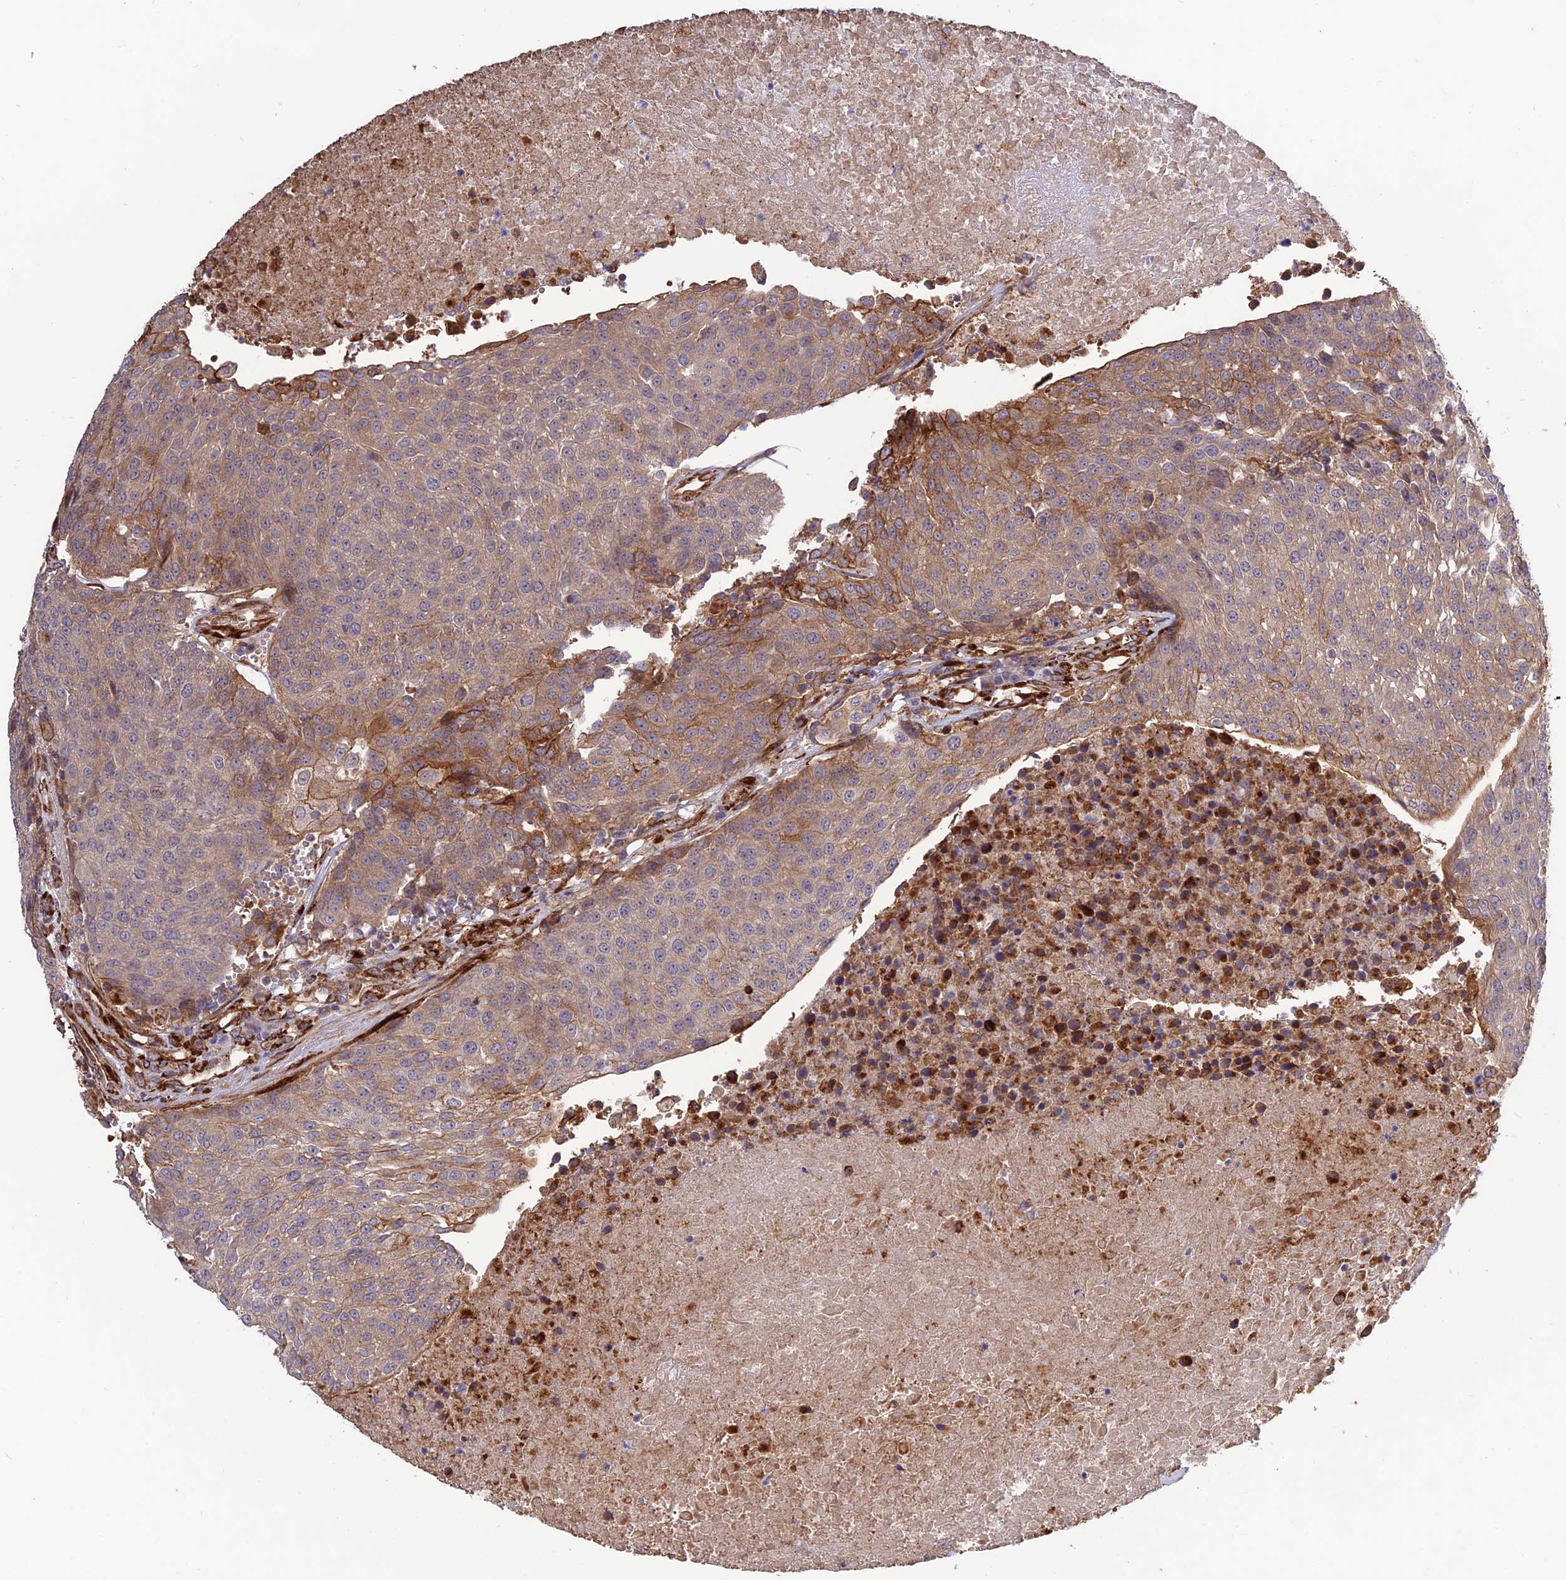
{"staining": {"intensity": "moderate", "quantity": "<25%", "location": "cytoplasmic/membranous"}, "tissue": "urothelial cancer", "cell_type": "Tumor cells", "image_type": "cancer", "snomed": [{"axis": "morphology", "description": "Urothelial carcinoma, High grade"}, {"axis": "topography", "description": "Urinary bladder"}], "caption": "Tumor cells exhibit moderate cytoplasmic/membranous positivity in about <25% of cells in high-grade urothelial carcinoma.", "gene": "CRTAP", "patient": {"sex": "female", "age": 85}}